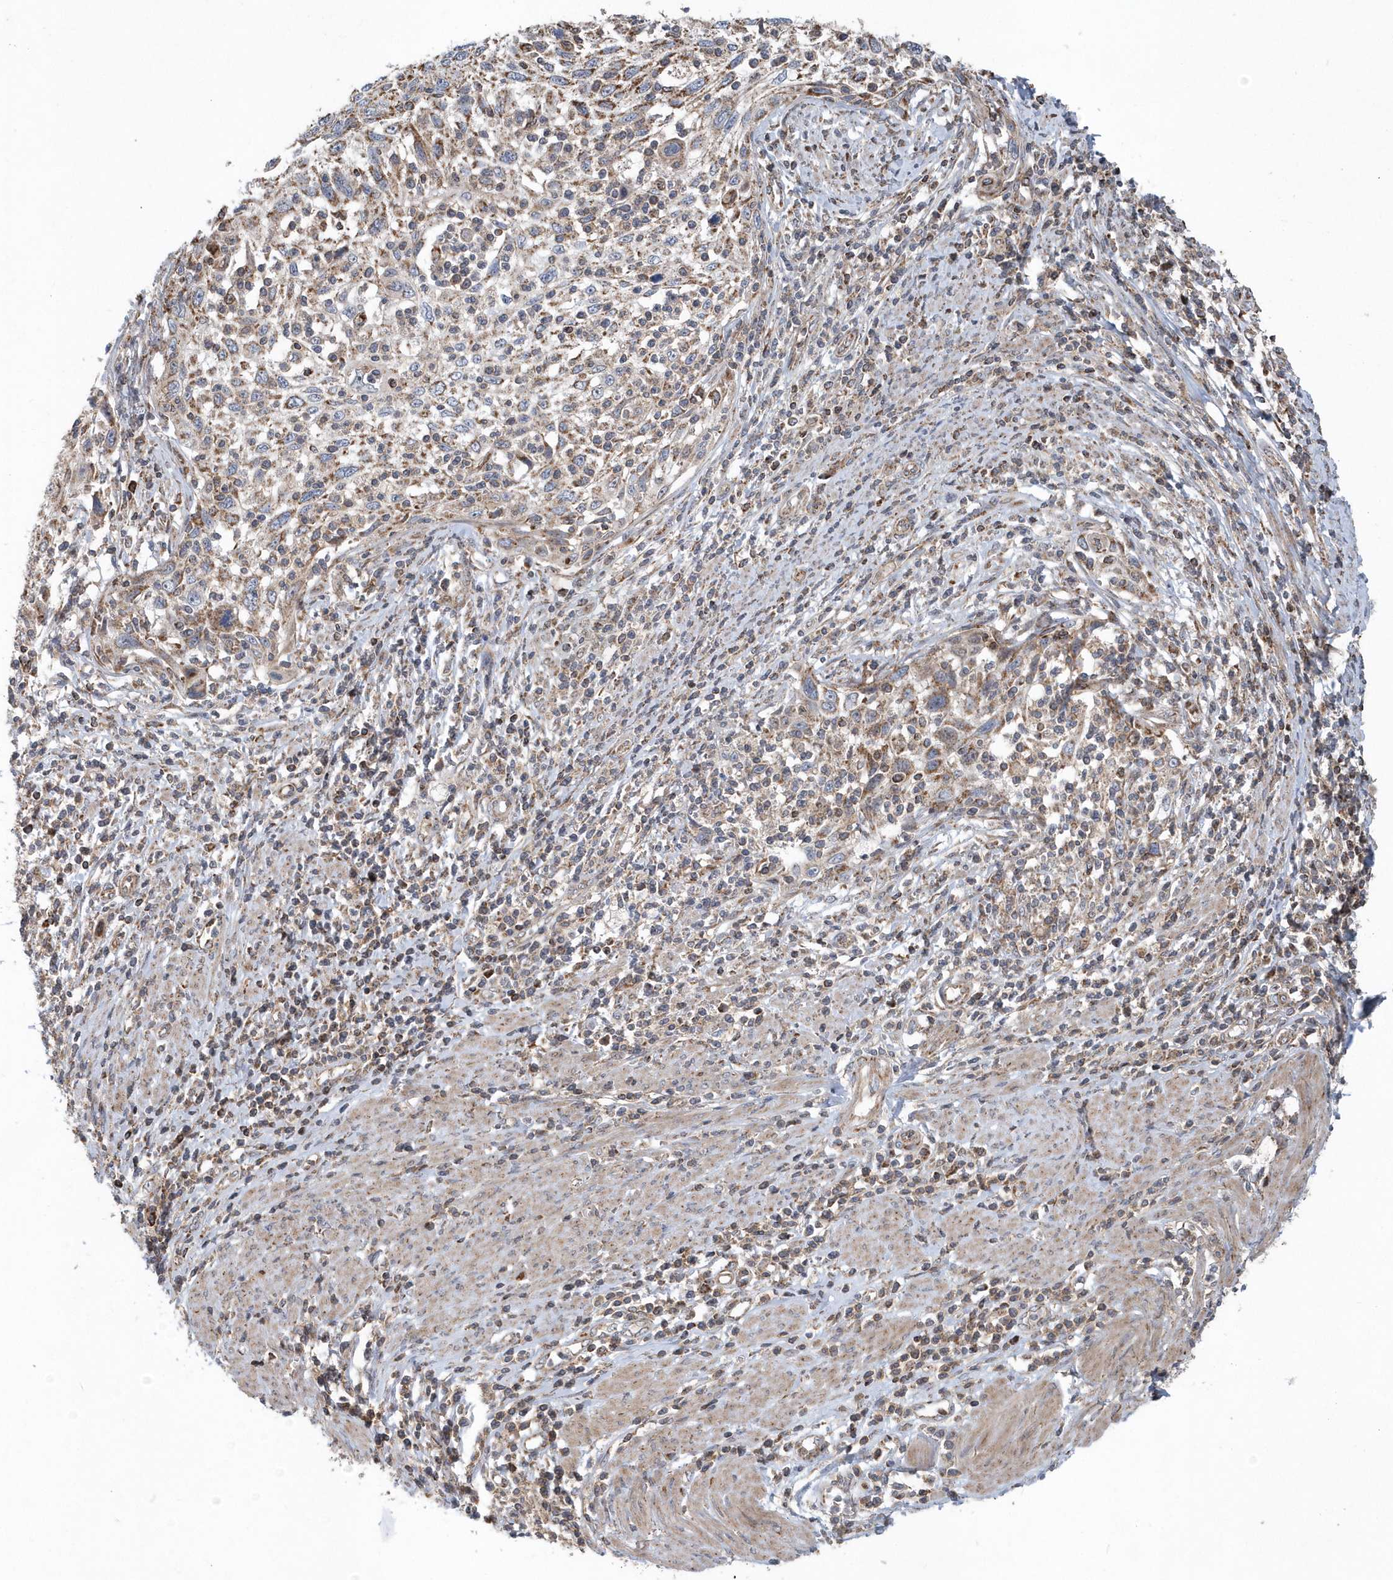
{"staining": {"intensity": "moderate", "quantity": ">75%", "location": "cytoplasmic/membranous"}, "tissue": "cervical cancer", "cell_type": "Tumor cells", "image_type": "cancer", "snomed": [{"axis": "morphology", "description": "Squamous cell carcinoma, NOS"}, {"axis": "topography", "description": "Cervix"}], "caption": "Tumor cells demonstrate moderate cytoplasmic/membranous positivity in about >75% of cells in cervical cancer.", "gene": "PPP1R7", "patient": {"sex": "female", "age": 70}}